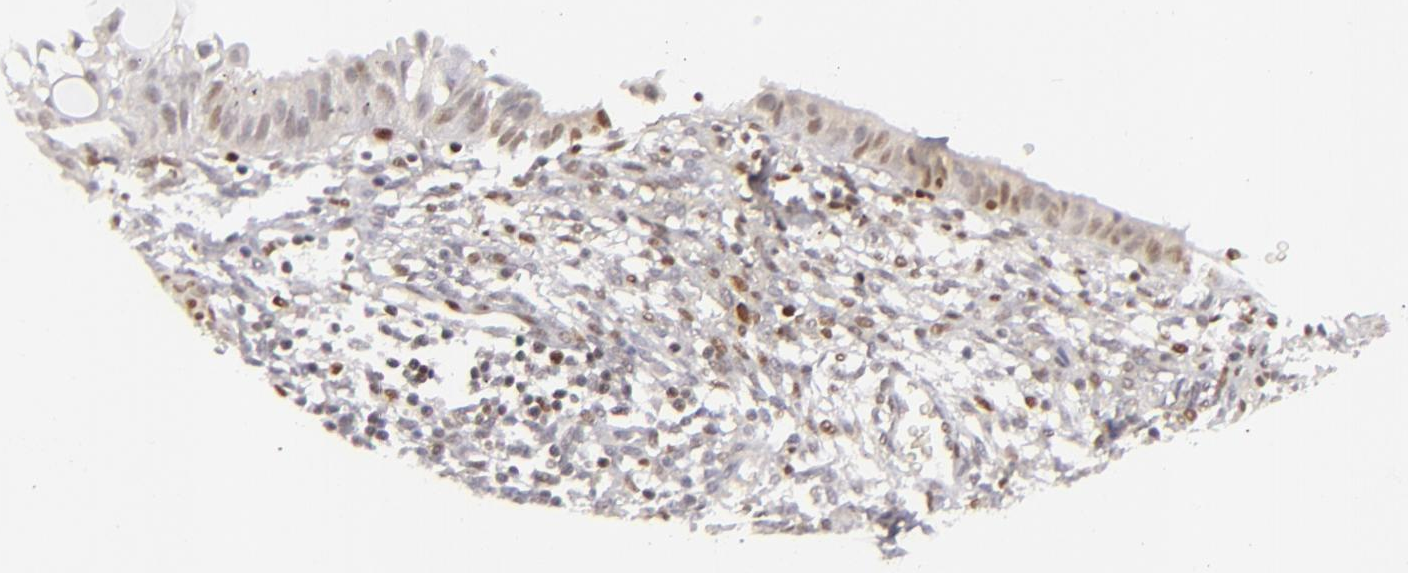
{"staining": {"intensity": "negative", "quantity": "none", "location": "none"}, "tissue": "endometrium", "cell_type": "Cells in endometrial stroma", "image_type": "normal", "snomed": [{"axis": "morphology", "description": "Normal tissue, NOS"}, {"axis": "topography", "description": "Endometrium"}], "caption": "Immunohistochemical staining of unremarkable human endometrium displays no significant staining in cells in endometrial stroma.", "gene": "FEN1", "patient": {"sex": "female", "age": 61}}